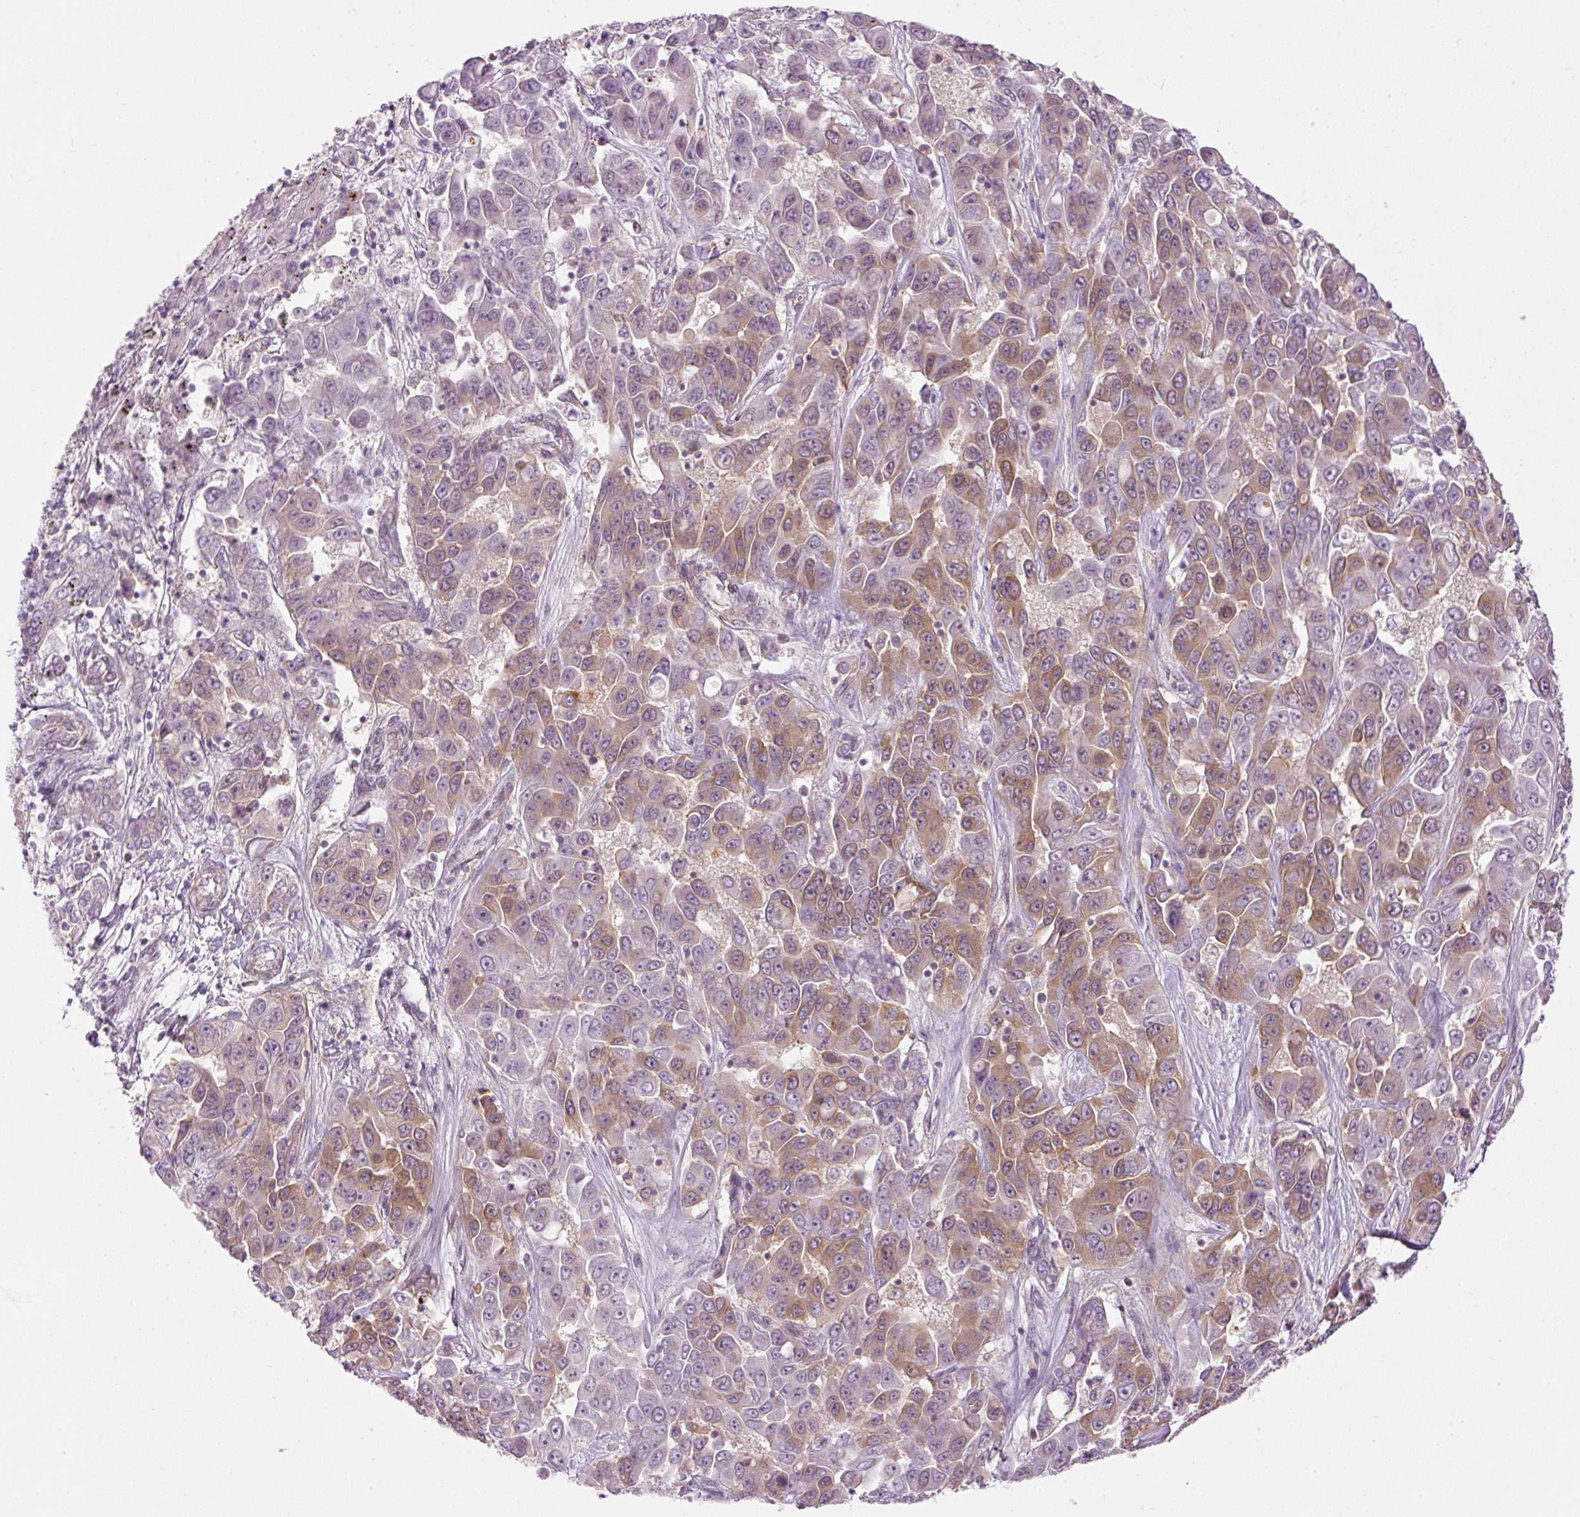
{"staining": {"intensity": "moderate", "quantity": "25%-75%", "location": "cytoplasmic/membranous"}, "tissue": "liver cancer", "cell_type": "Tumor cells", "image_type": "cancer", "snomed": [{"axis": "morphology", "description": "Cholangiocarcinoma"}, {"axis": "topography", "description": "Liver"}], "caption": "The immunohistochemical stain labels moderate cytoplasmic/membranous staining in tumor cells of cholangiocarcinoma (liver) tissue.", "gene": "MZT2B", "patient": {"sex": "female", "age": 52}}